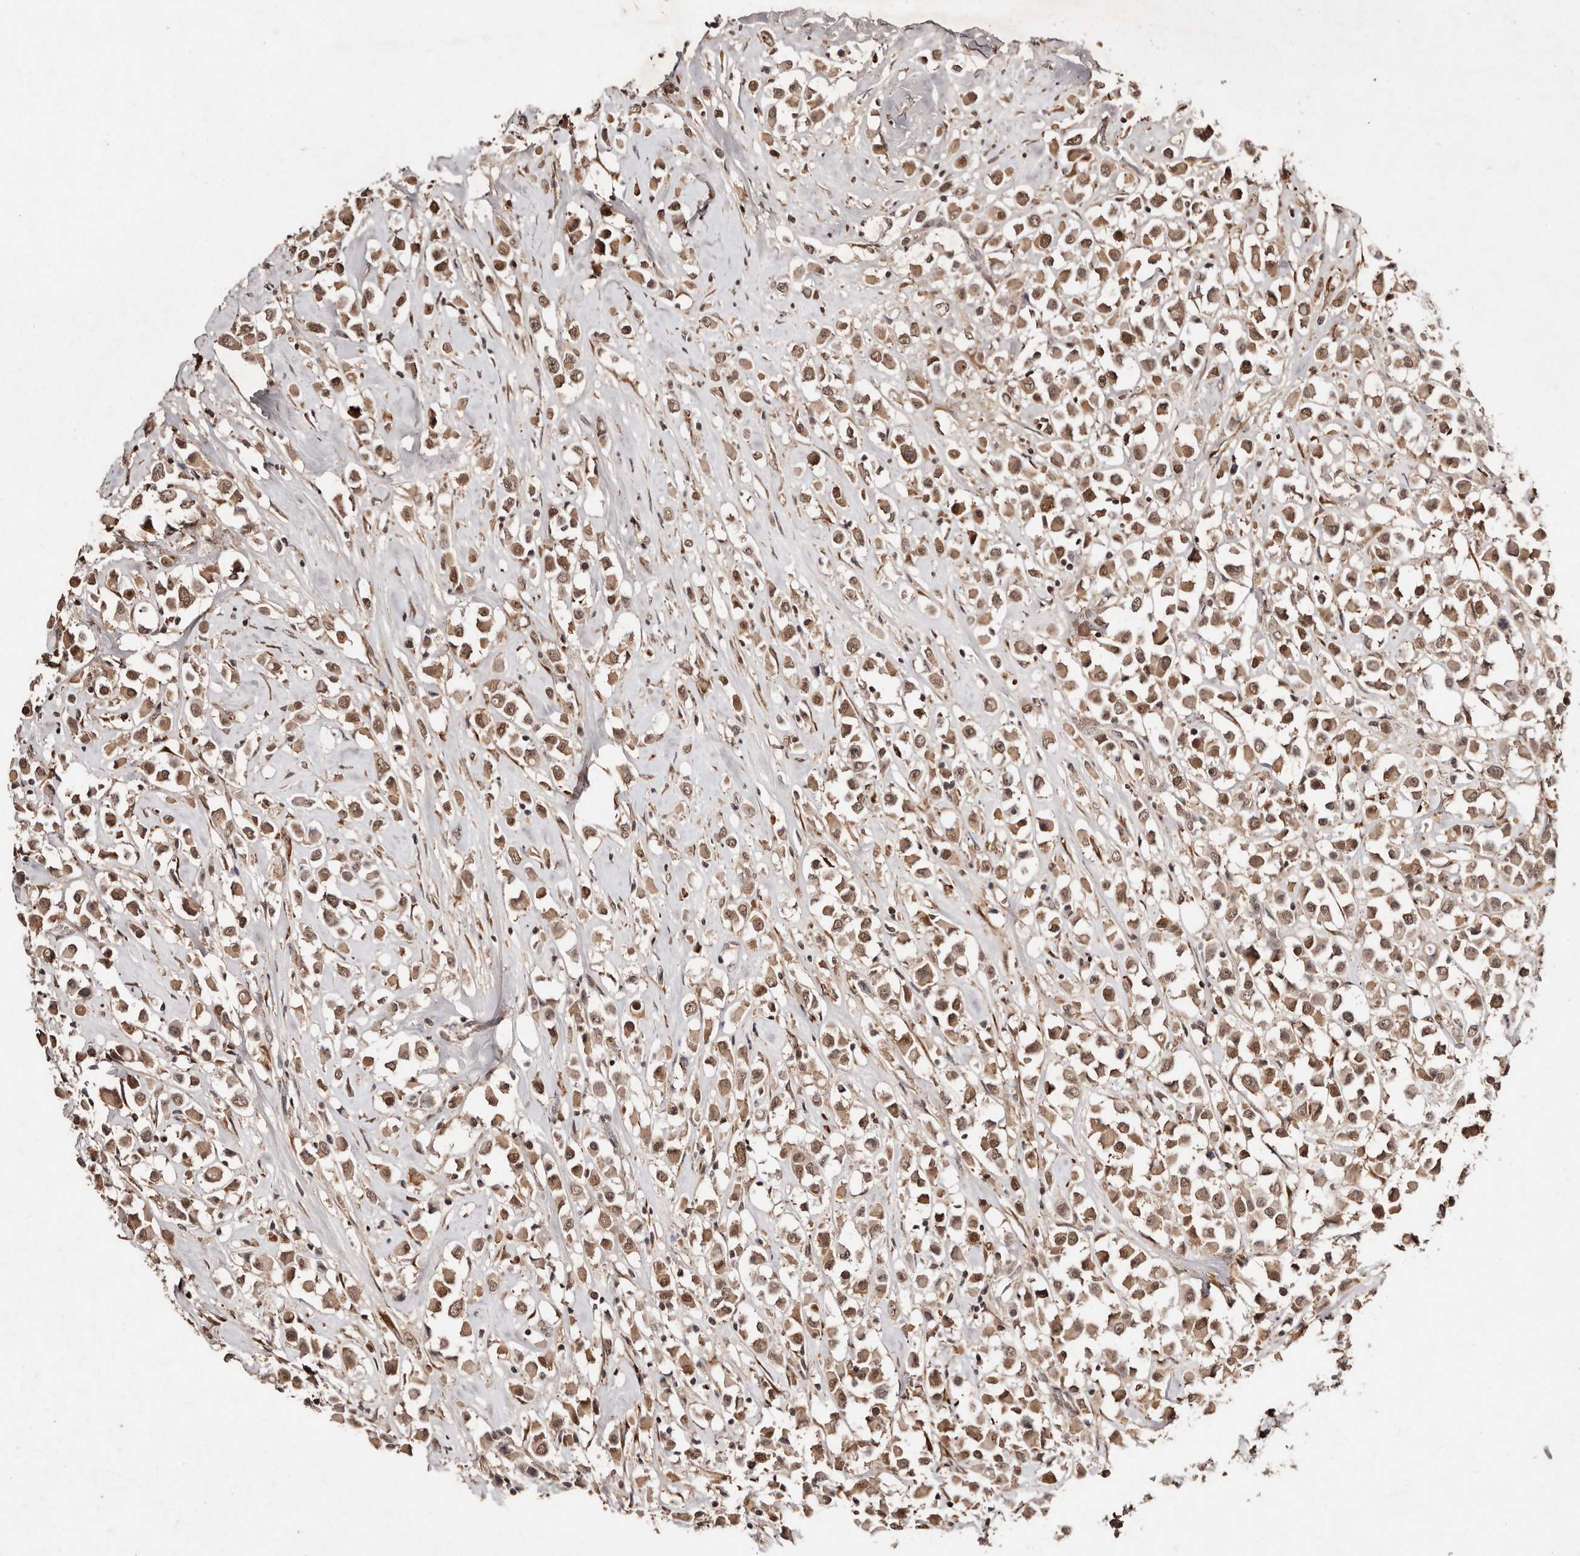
{"staining": {"intensity": "moderate", "quantity": ">75%", "location": "cytoplasmic/membranous,nuclear"}, "tissue": "breast cancer", "cell_type": "Tumor cells", "image_type": "cancer", "snomed": [{"axis": "morphology", "description": "Duct carcinoma"}, {"axis": "topography", "description": "Breast"}], "caption": "A histopathology image showing moderate cytoplasmic/membranous and nuclear staining in approximately >75% of tumor cells in breast cancer, as visualized by brown immunohistochemical staining.", "gene": "BICRAL", "patient": {"sex": "female", "age": 61}}